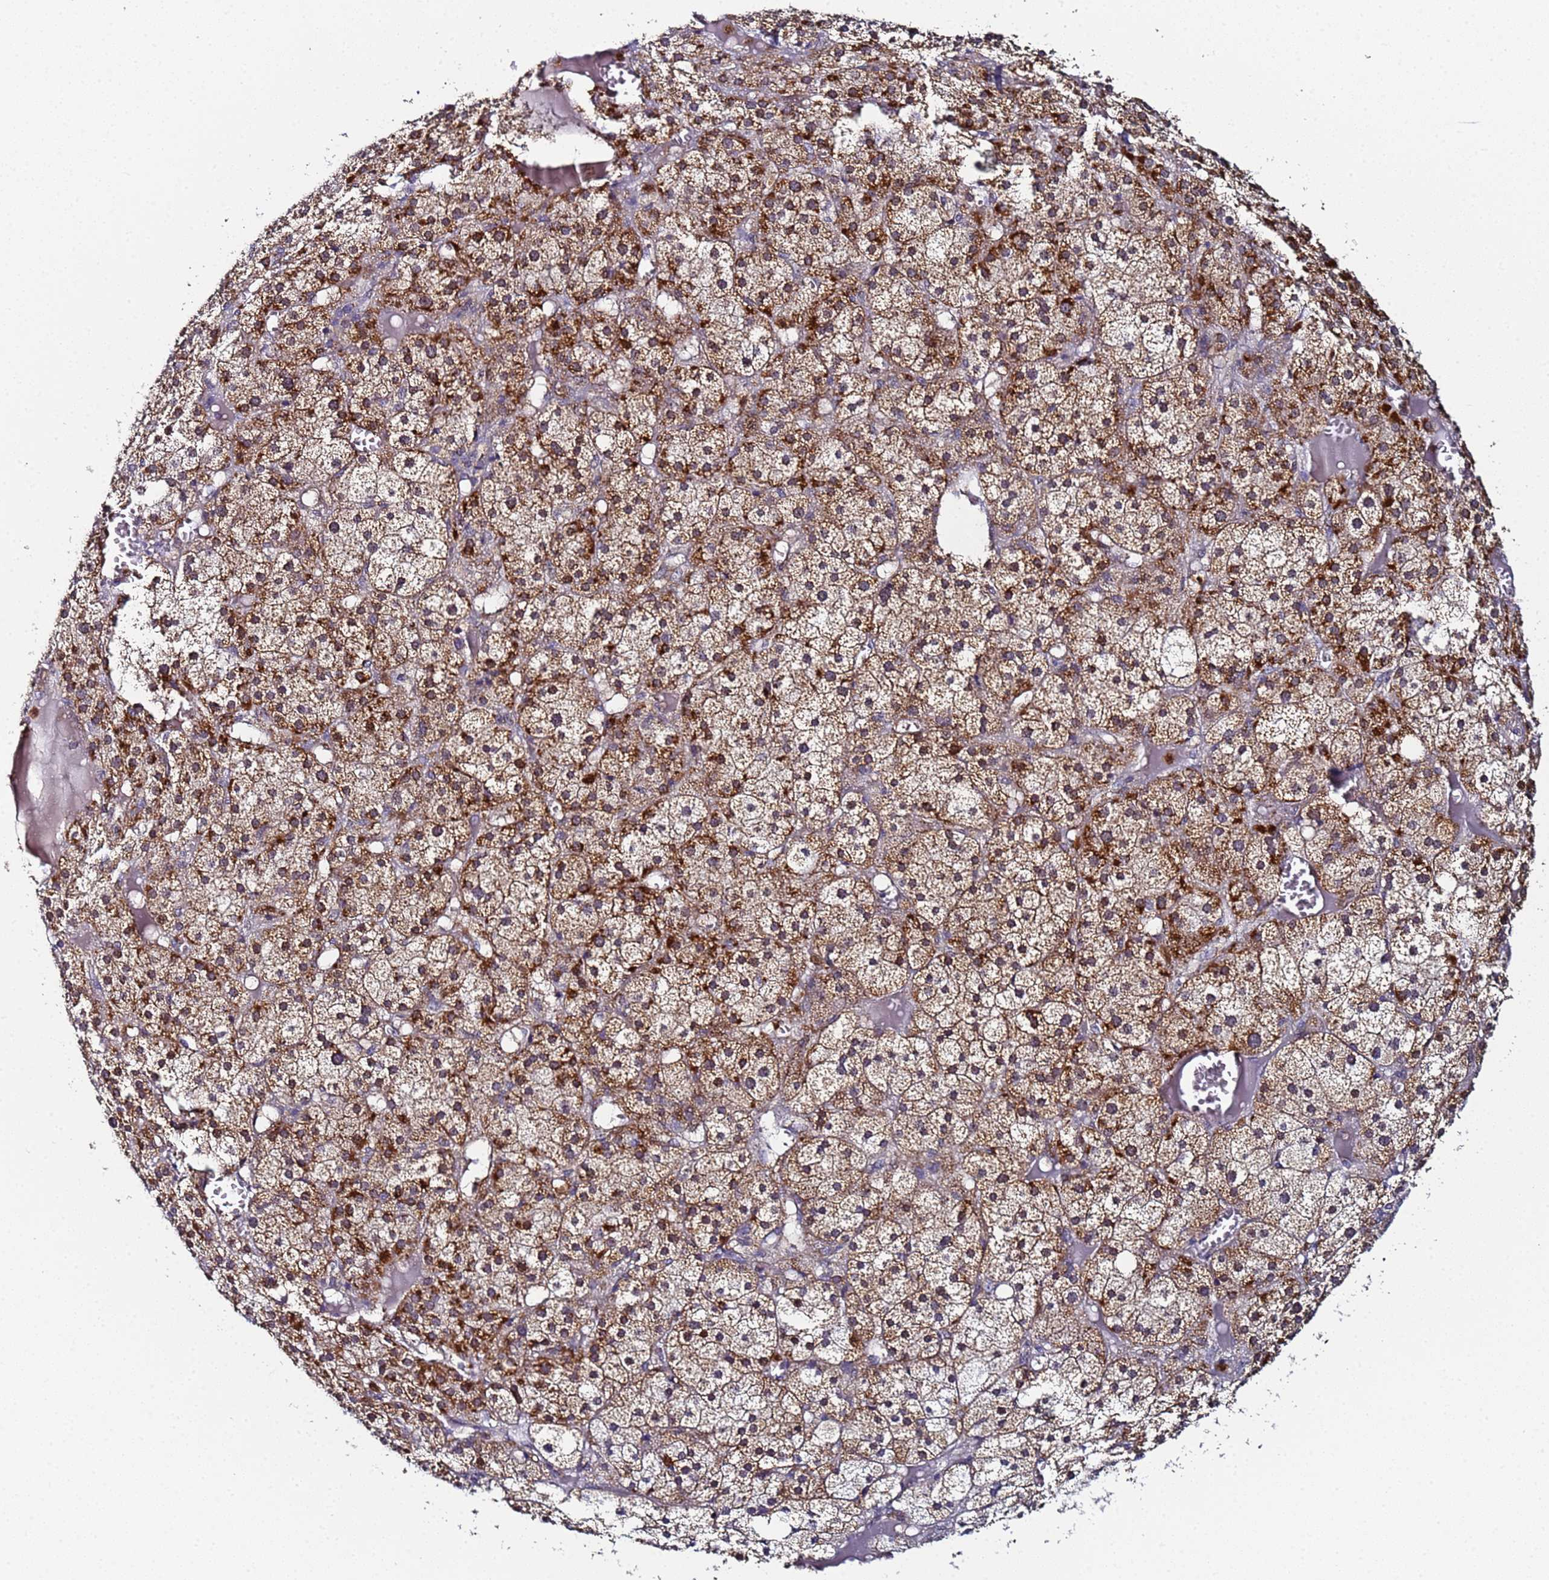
{"staining": {"intensity": "strong", "quantity": "25%-75%", "location": "cytoplasmic/membranous"}, "tissue": "adrenal gland", "cell_type": "Glandular cells", "image_type": "normal", "snomed": [{"axis": "morphology", "description": "Normal tissue, NOS"}, {"axis": "topography", "description": "Adrenal gland"}], "caption": "IHC of normal adrenal gland reveals high levels of strong cytoplasmic/membranous staining in about 25%-75% of glandular cells.", "gene": "CCDC127", "patient": {"sex": "female", "age": 61}}